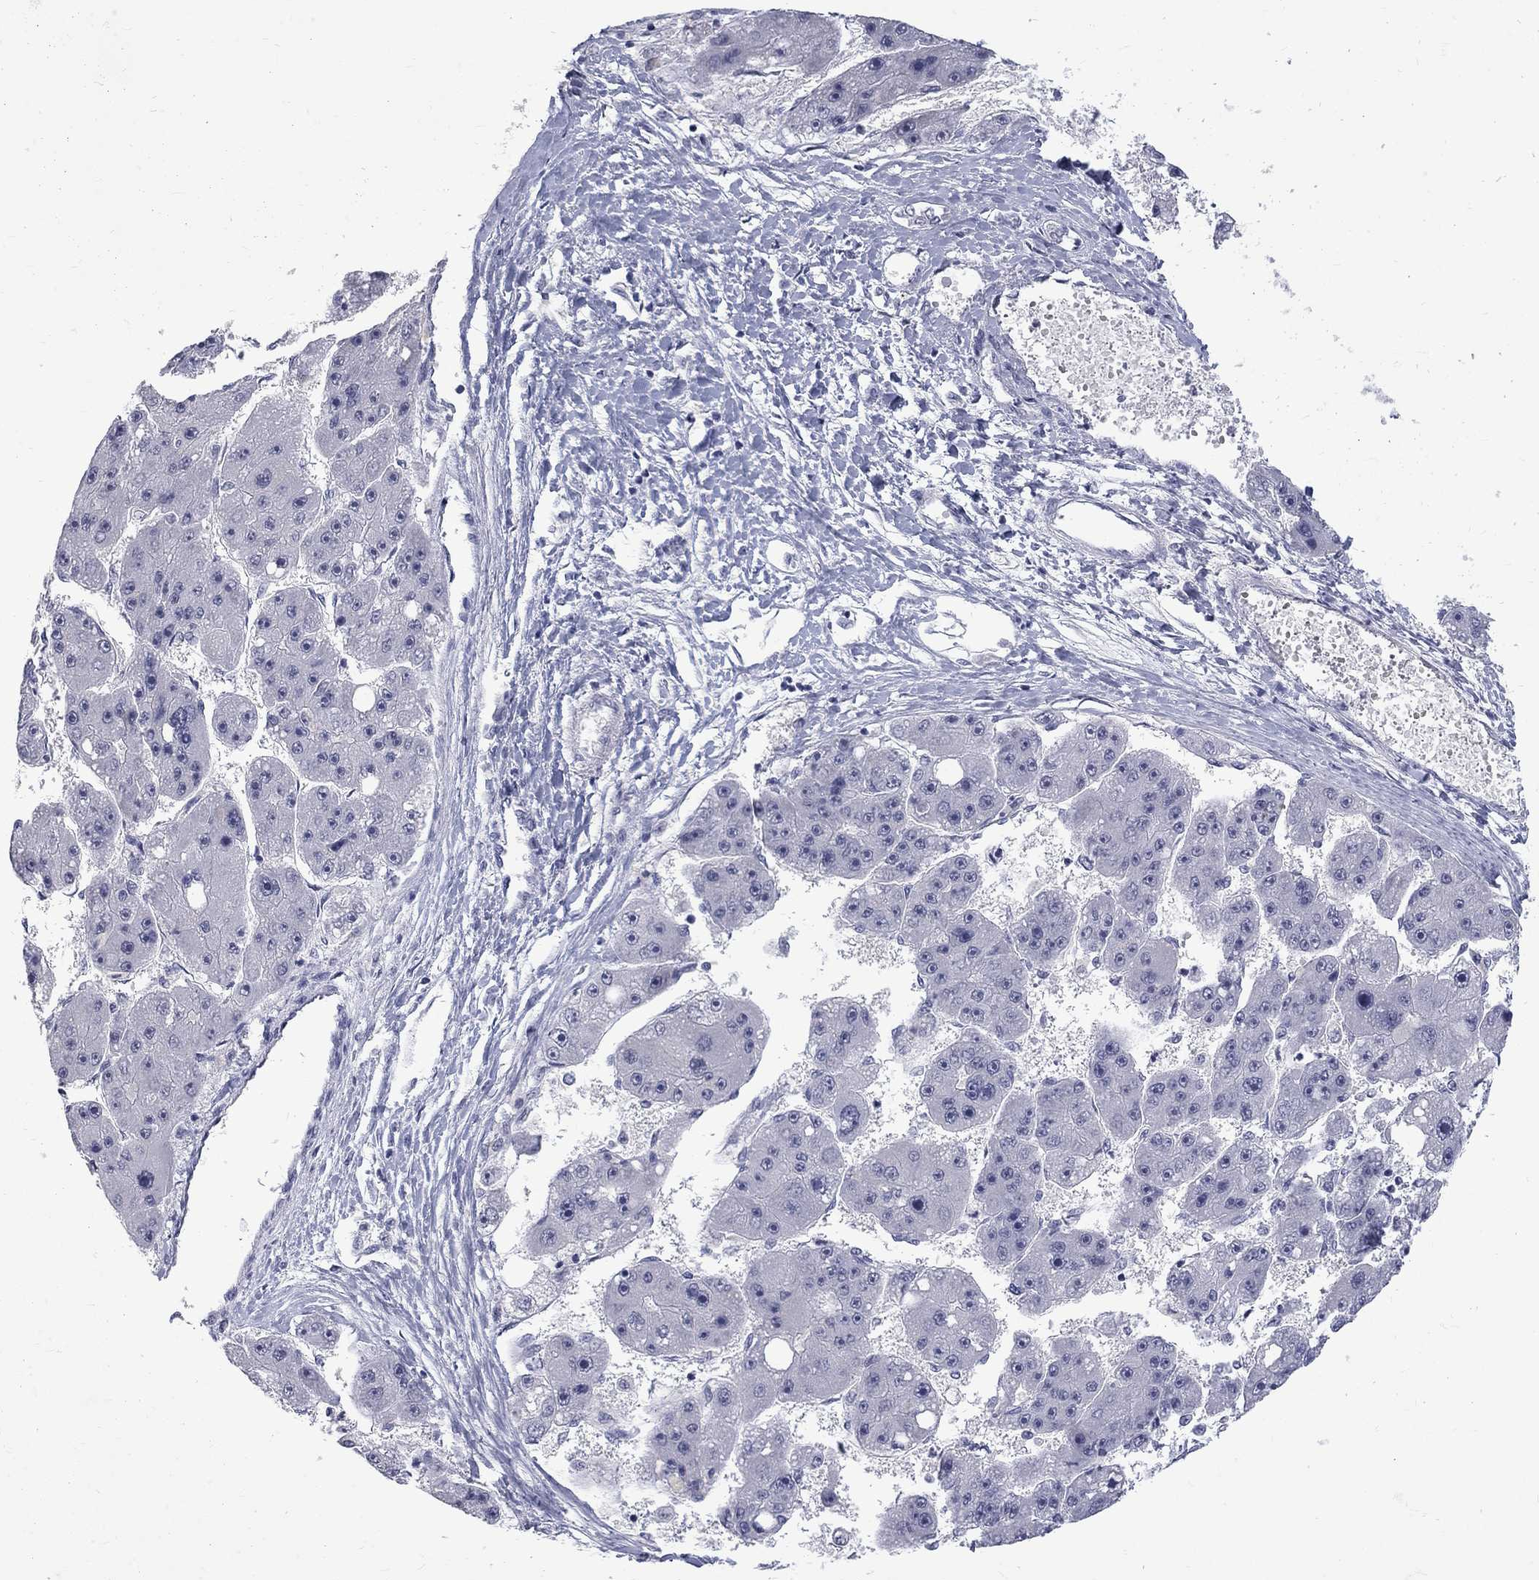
{"staining": {"intensity": "negative", "quantity": "none", "location": "none"}, "tissue": "liver cancer", "cell_type": "Tumor cells", "image_type": "cancer", "snomed": [{"axis": "morphology", "description": "Carcinoma, Hepatocellular, NOS"}, {"axis": "topography", "description": "Liver"}], "caption": "Tumor cells are negative for brown protein staining in hepatocellular carcinoma (liver).", "gene": "CTNND2", "patient": {"sex": "female", "age": 61}}